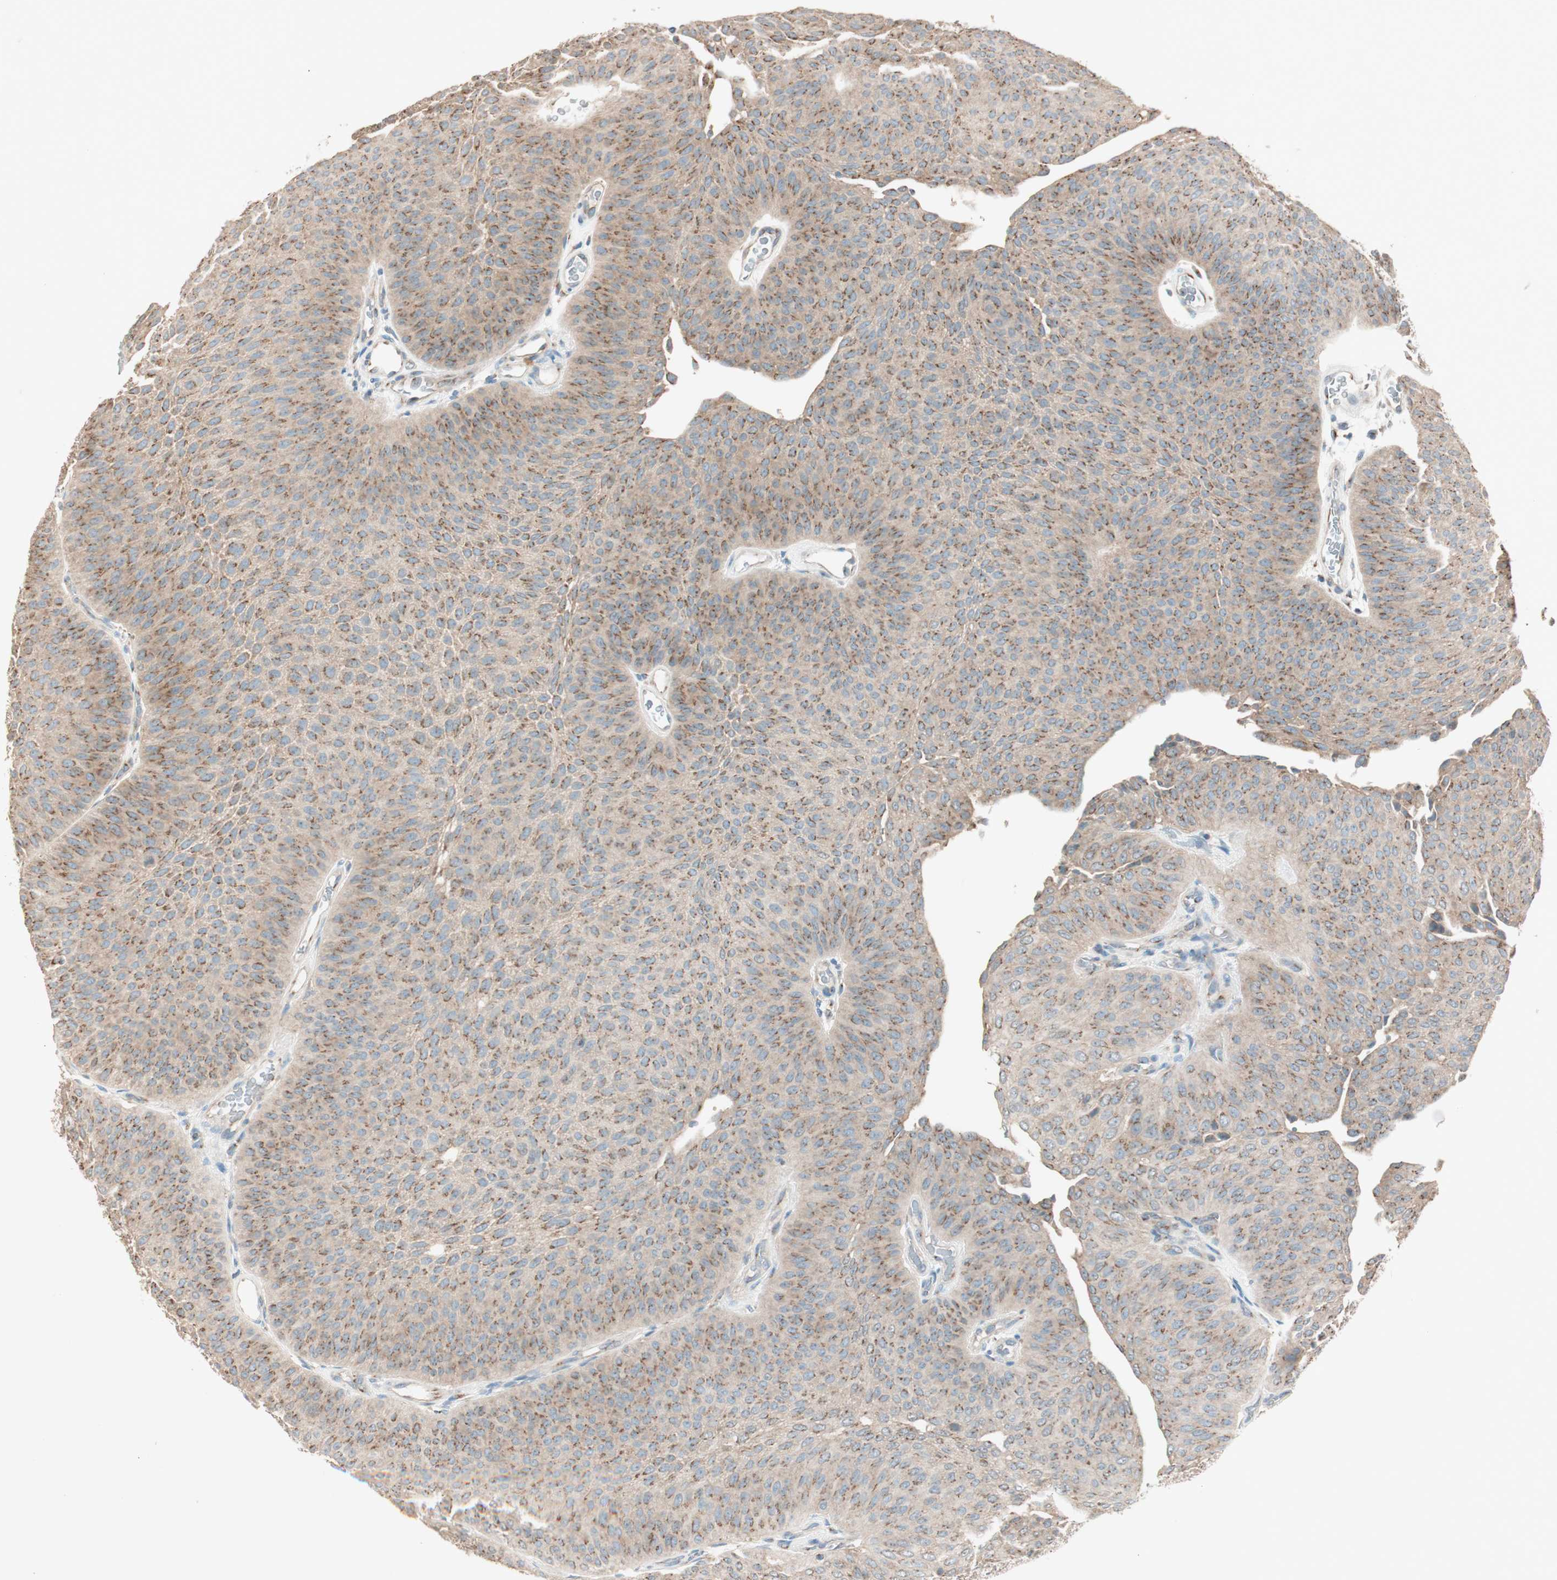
{"staining": {"intensity": "moderate", "quantity": ">75%", "location": "cytoplasmic/membranous"}, "tissue": "urothelial cancer", "cell_type": "Tumor cells", "image_type": "cancer", "snomed": [{"axis": "morphology", "description": "Urothelial carcinoma, Low grade"}, {"axis": "topography", "description": "Urinary bladder"}], "caption": "DAB immunohistochemical staining of urothelial carcinoma (low-grade) exhibits moderate cytoplasmic/membranous protein positivity in about >75% of tumor cells. Using DAB (3,3'-diaminobenzidine) (brown) and hematoxylin (blue) stains, captured at high magnification using brightfield microscopy.", "gene": "SEC16A", "patient": {"sex": "female", "age": 60}}